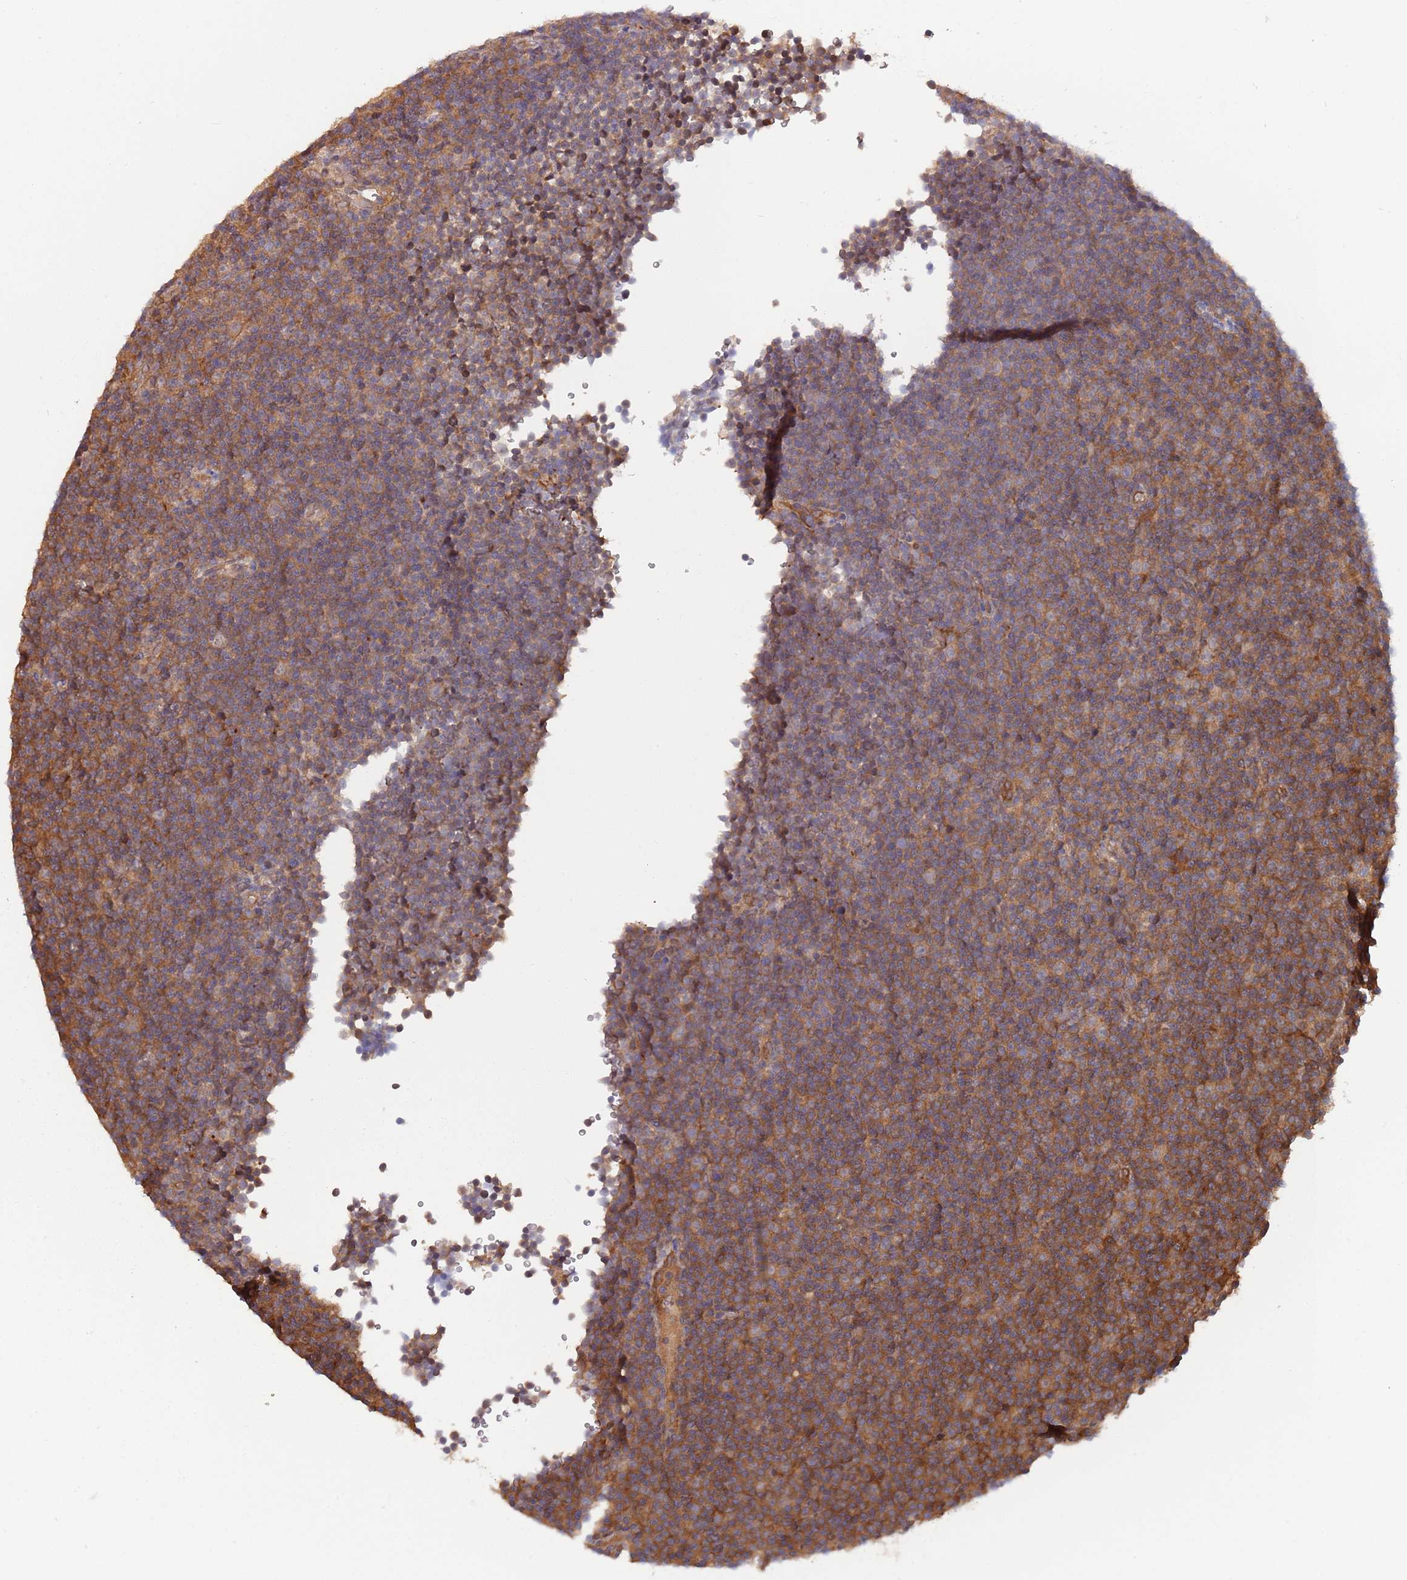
{"staining": {"intensity": "moderate", "quantity": ">75%", "location": "cytoplasmic/membranous"}, "tissue": "lymphoma", "cell_type": "Tumor cells", "image_type": "cancer", "snomed": [{"axis": "morphology", "description": "Malignant lymphoma, non-Hodgkin's type, Low grade"}, {"axis": "topography", "description": "Lymph node"}], "caption": "The photomicrograph reveals immunohistochemical staining of lymphoma. There is moderate cytoplasmic/membranous expression is appreciated in approximately >75% of tumor cells.", "gene": "GSDMD", "patient": {"sex": "female", "age": 67}}